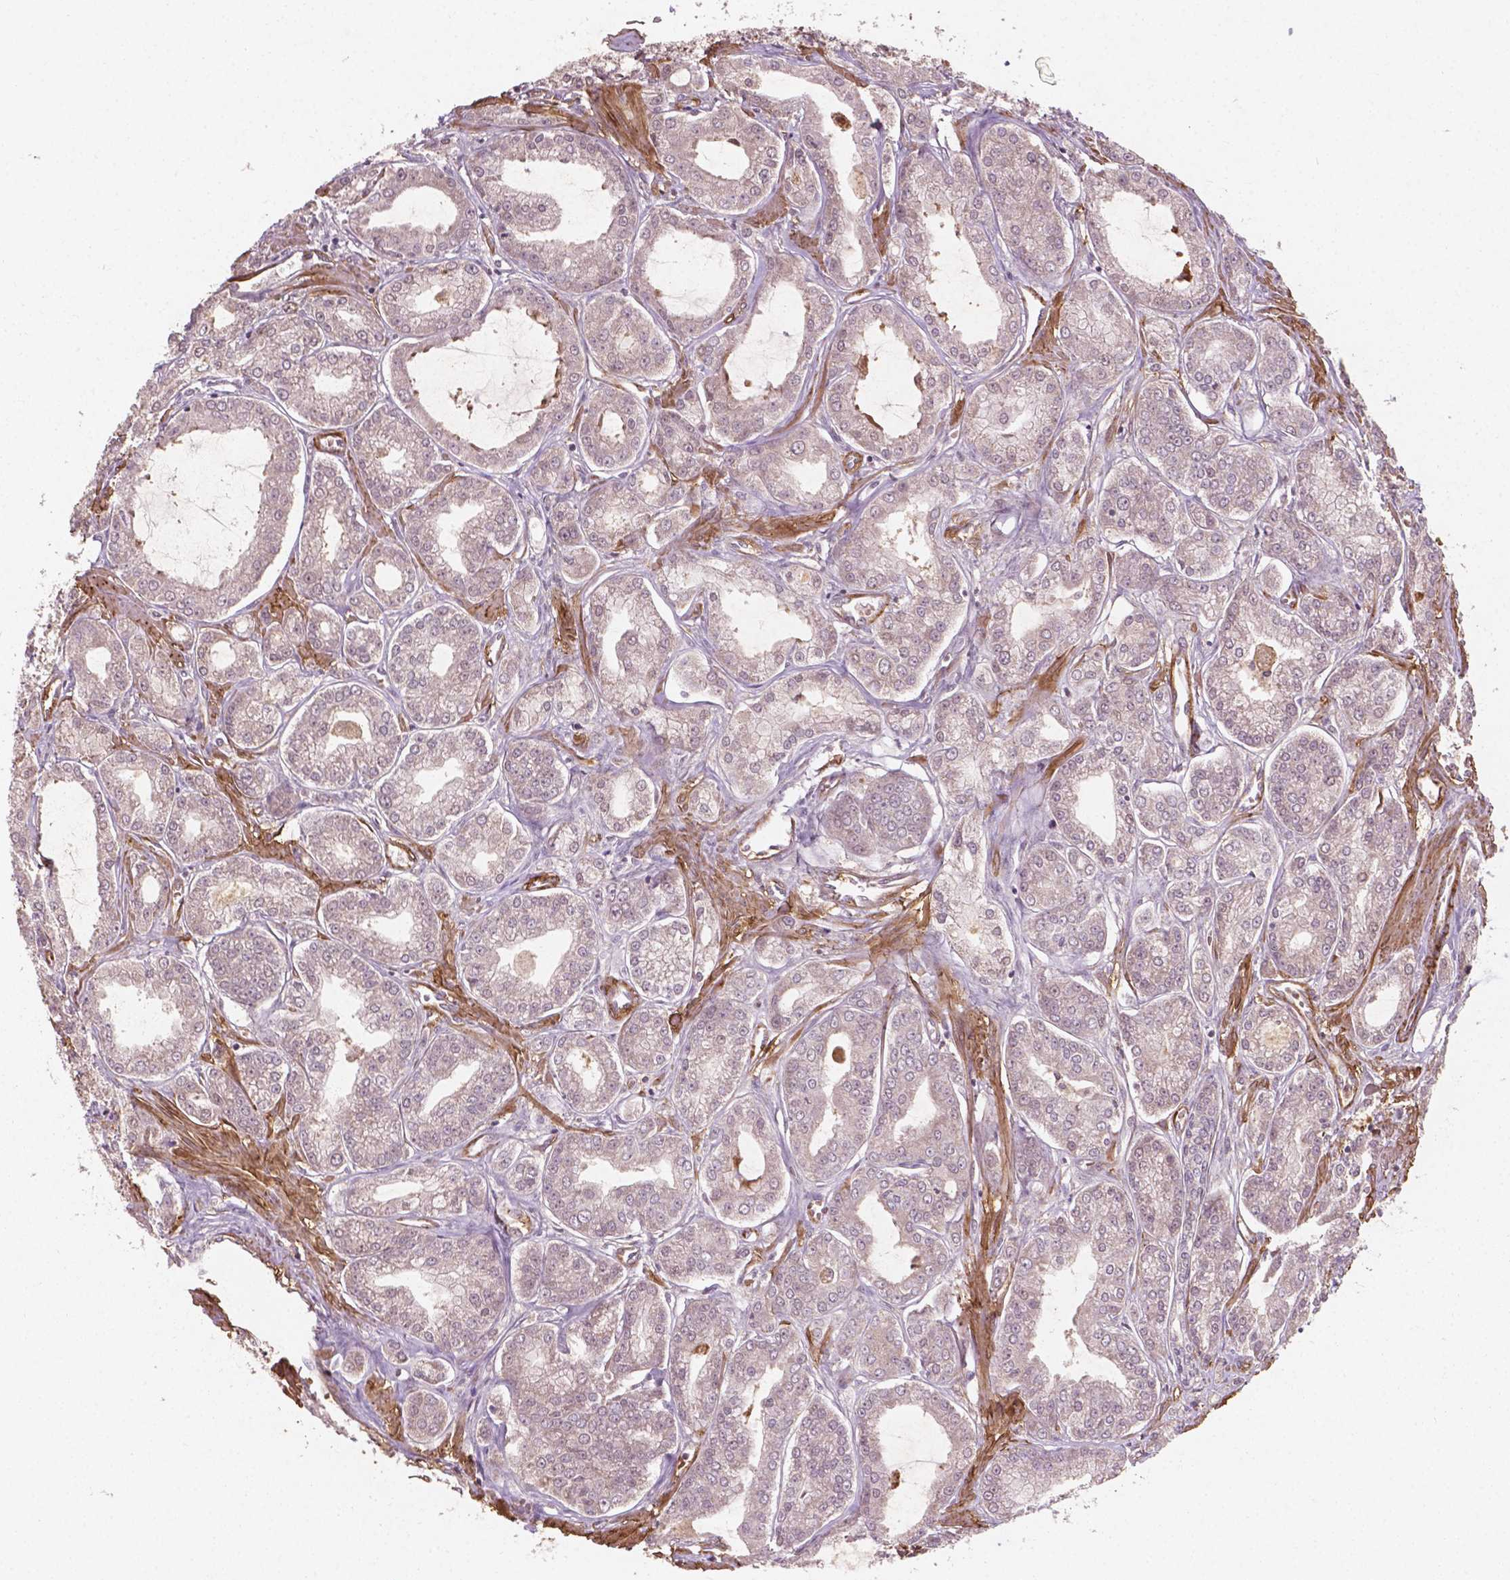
{"staining": {"intensity": "weak", "quantity": "<25%", "location": "cytoplasmic/membranous"}, "tissue": "prostate cancer", "cell_type": "Tumor cells", "image_type": "cancer", "snomed": [{"axis": "morphology", "description": "Adenocarcinoma, NOS"}, {"axis": "topography", "description": "Prostate"}], "caption": "Immunohistochemistry (IHC) image of neoplastic tissue: adenocarcinoma (prostate) stained with DAB (3,3'-diaminobenzidine) demonstrates no significant protein staining in tumor cells.", "gene": "CYFIP2", "patient": {"sex": "male", "age": 71}}